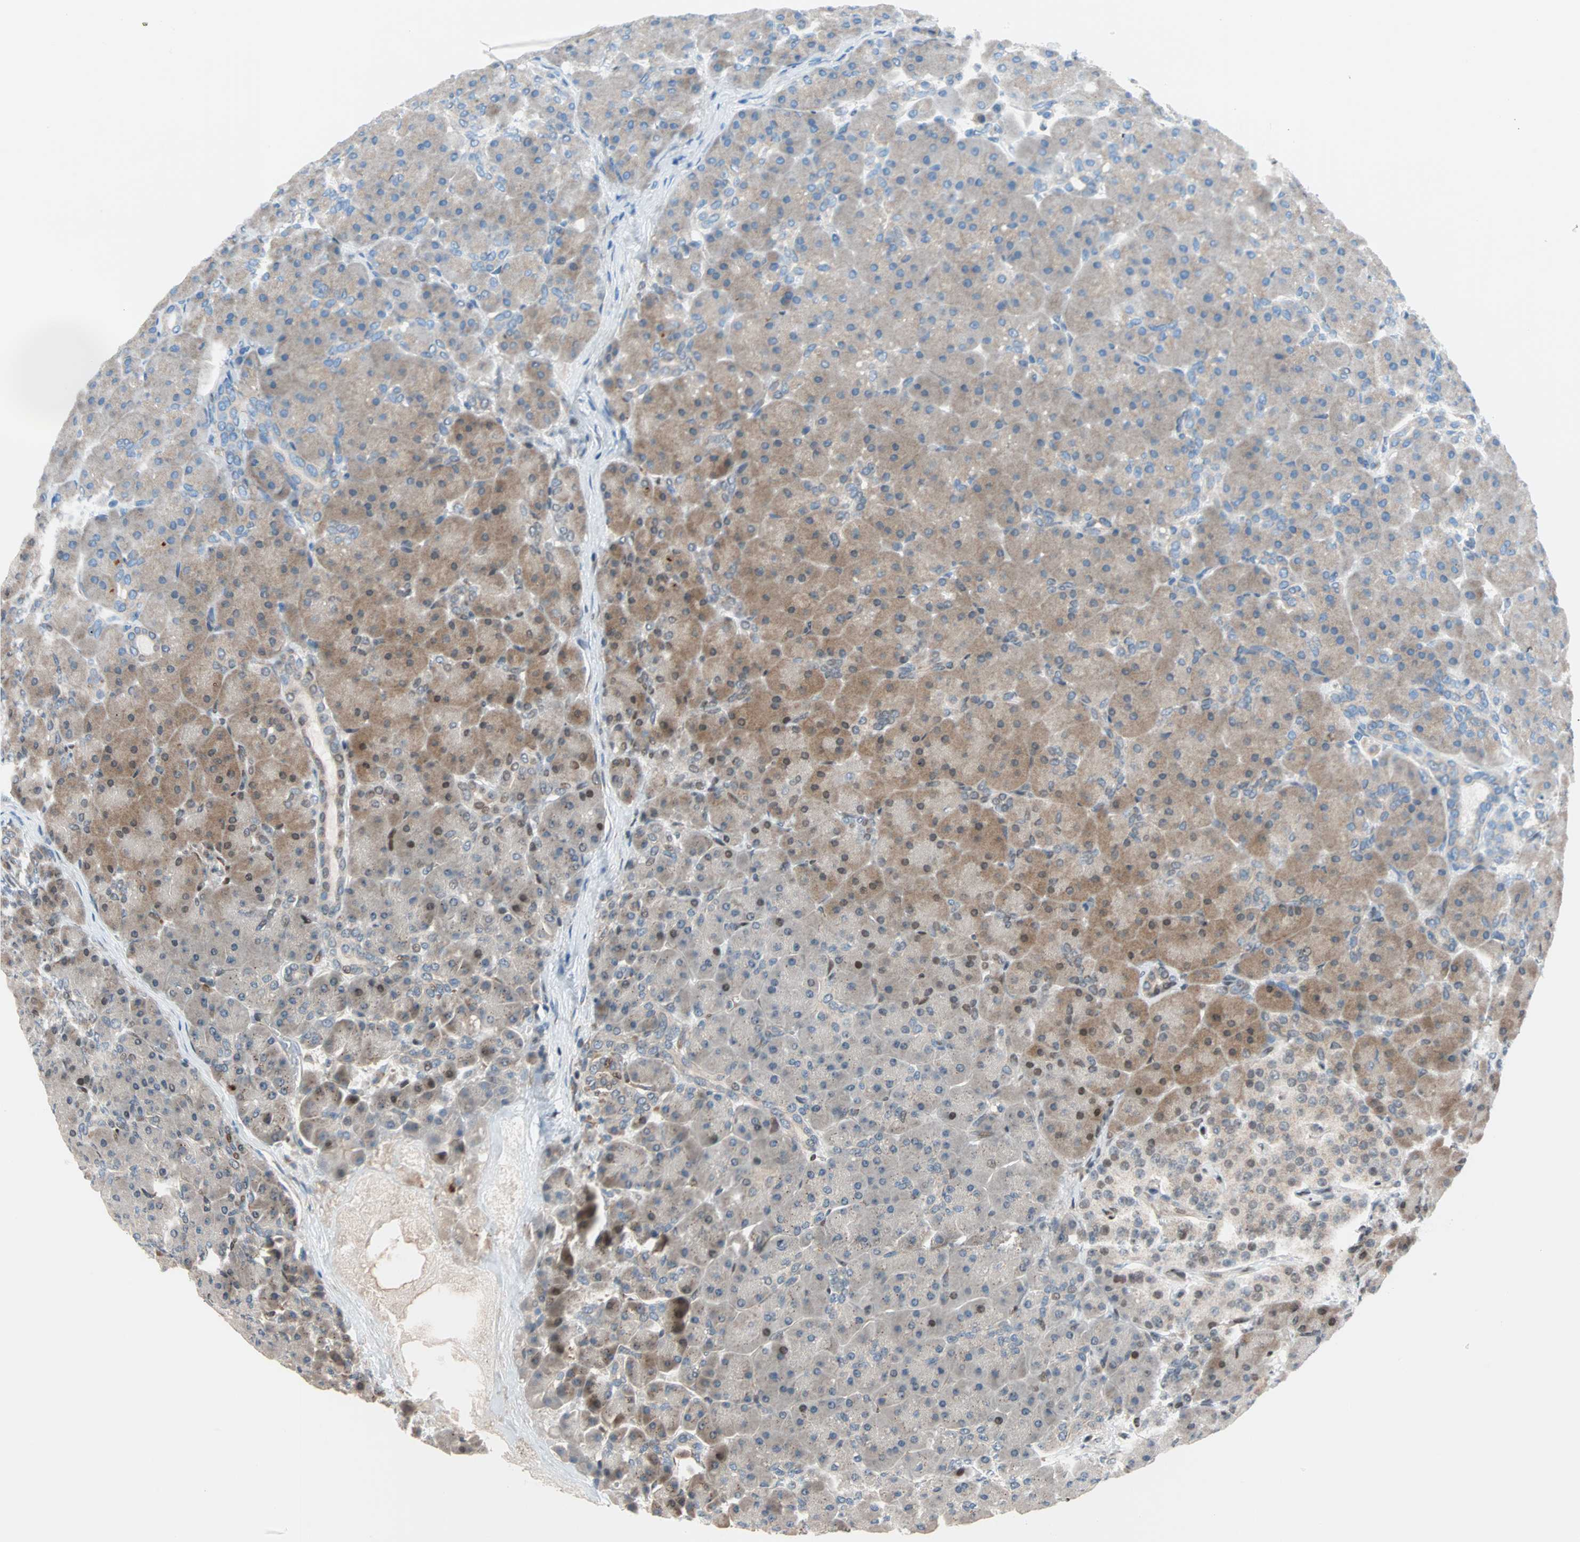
{"staining": {"intensity": "moderate", "quantity": "25%-75%", "location": "cytoplasmic/membranous,nuclear"}, "tissue": "pancreas", "cell_type": "Exocrine glandular cells", "image_type": "normal", "snomed": [{"axis": "morphology", "description": "Normal tissue, NOS"}, {"axis": "topography", "description": "Pancreas"}], "caption": "IHC micrograph of unremarkable pancreas: human pancreas stained using immunohistochemistry displays medium levels of moderate protein expression localized specifically in the cytoplasmic/membranous,nuclear of exocrine glandular cells, appearing as a cytoplasmic/membranous,nuclear brown color.", "gene": "HECW1", "patient": {"sex": "male", "age": 66}}